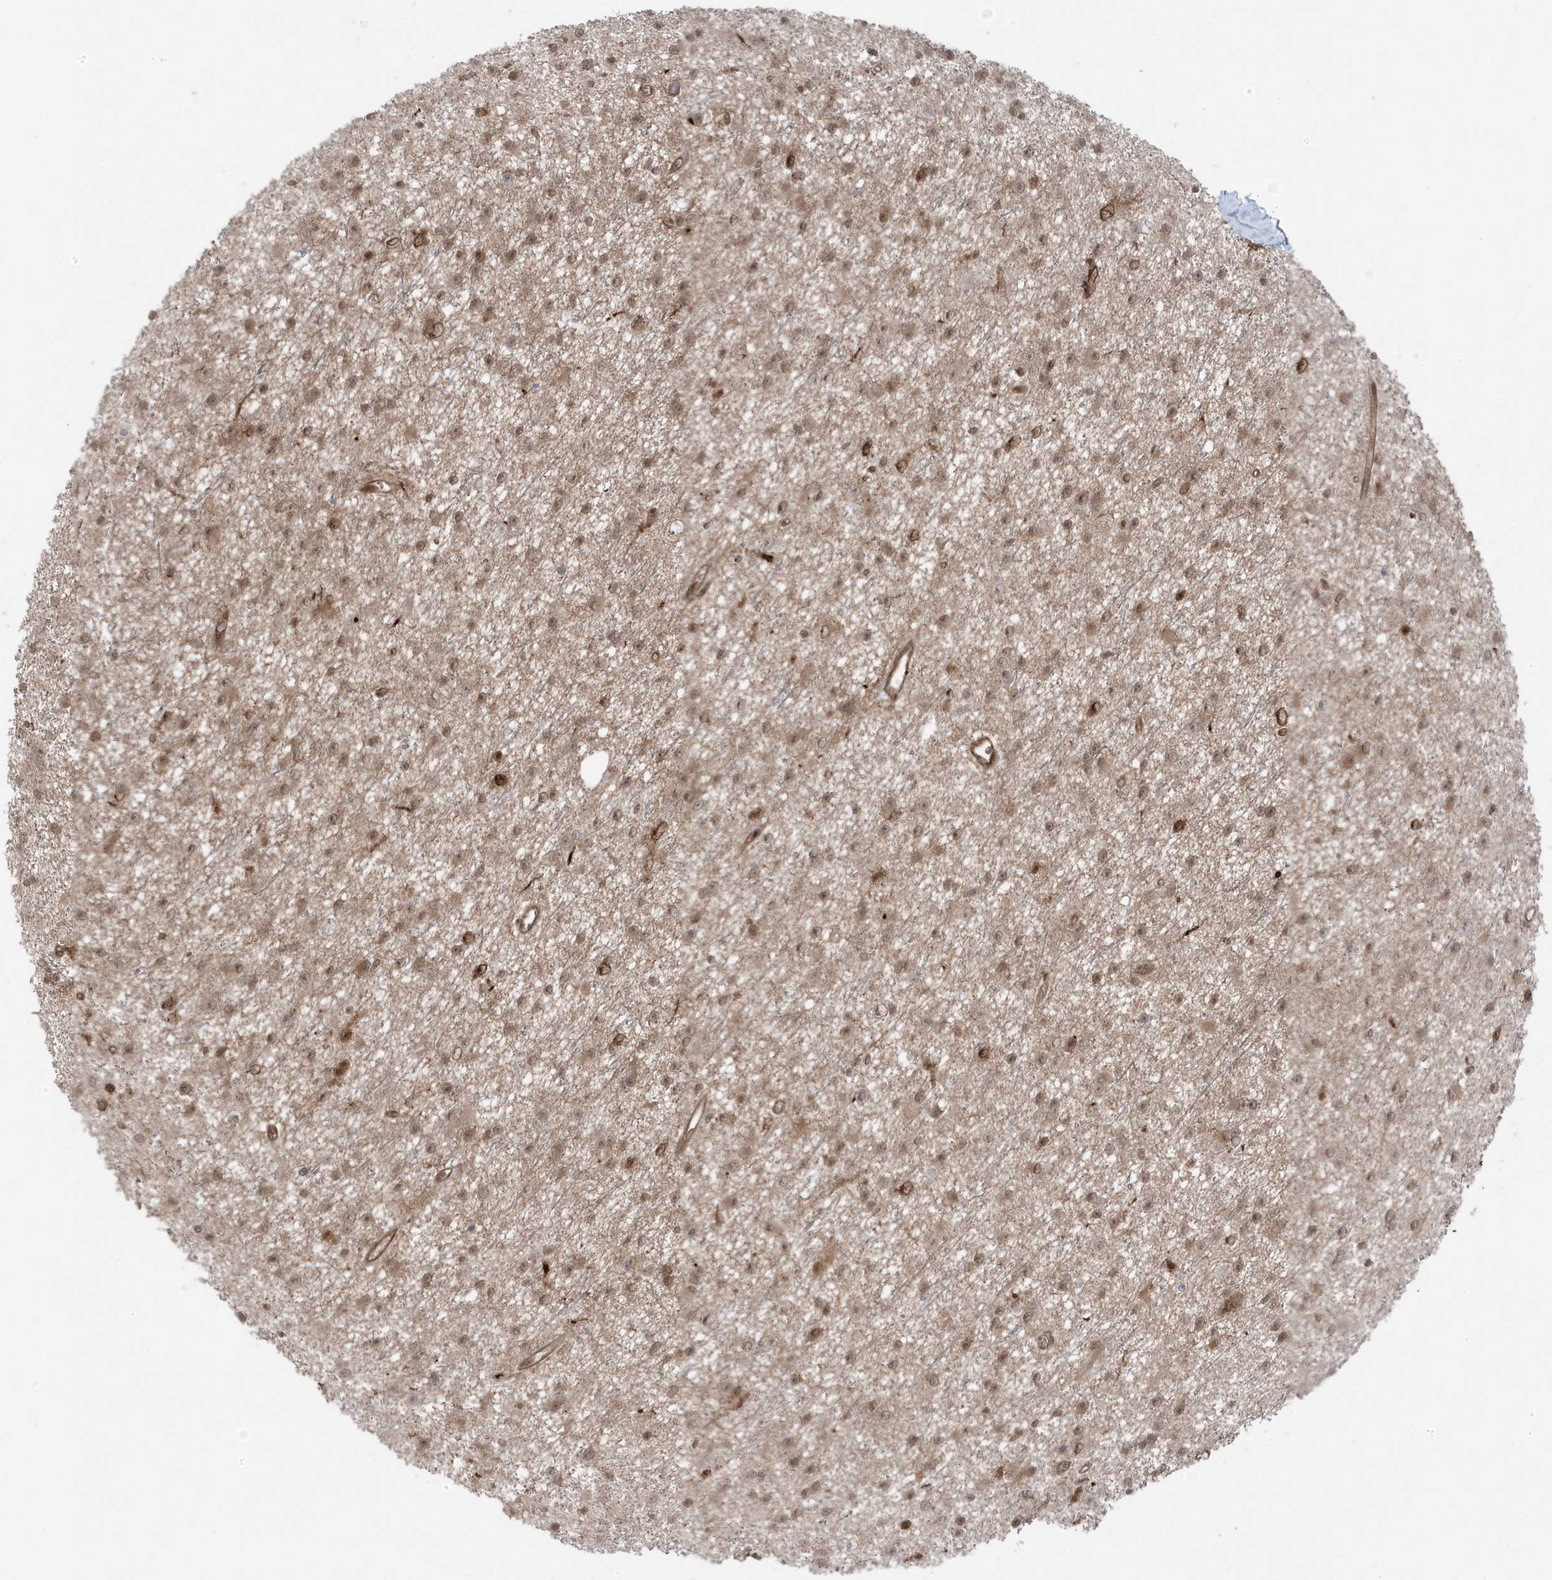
{"staining": {"intensity": "moderate", "quantity": ">75%", "location": "cytoplasmic/membranous,nuclear"}, "tissue": "glioma", "cell_type": "Tumor cells", "image_type": "cancer", "snomed": [{"axis": "morphology", "description": "Glioma, malignant, Low grade"}, {"axis": "topography", "description": "Cerebral cortex"}], "caption": "Human glioma stained for a protein (brown) reveals moderate cytoplasmic/membranous and nuclear positive positivity in about >75% of tumor cells.", "gene": "MAPK1IP1L", "patient": {"sex": "female", "age": 39}}